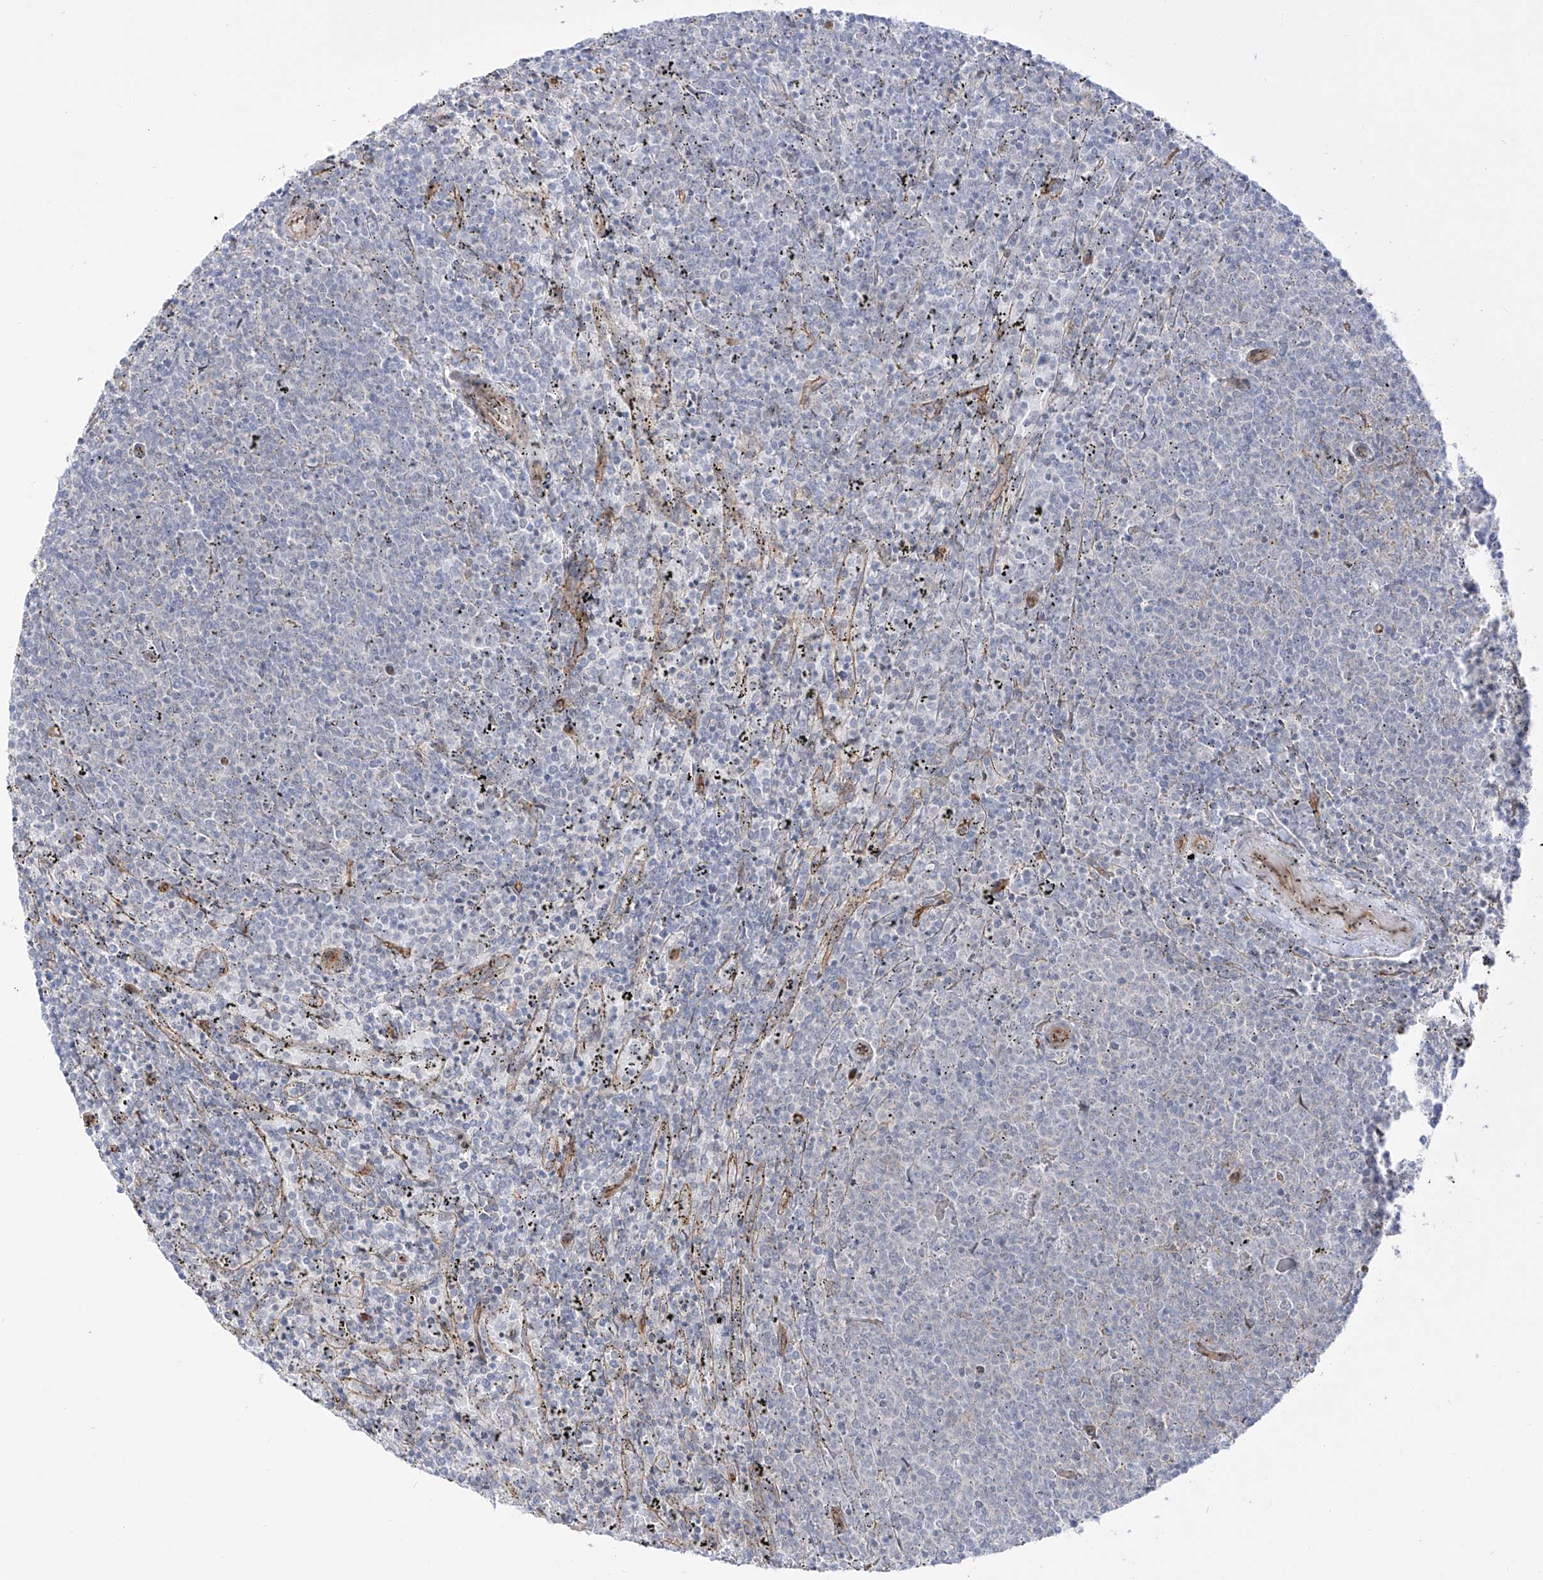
{"staining": {"intensity": "negative", "quantity": "none", "location": "none"}, "tissue": "lymphoma", "cell_type": "Tumor cells", "image_type": "cancer", "snomed": [{"axis": "morphology", "description": "Malignant lymphoma, non-Hodgkin's type, Low grade"}, {"axis": "topography", "description": "Spleen"}], "caption": "Immunohistochemical staining of lymphoma shows no significant expression in tumor cells.", "gene": "ZNF180", "patient": {"sex": "female", "age": 50}}